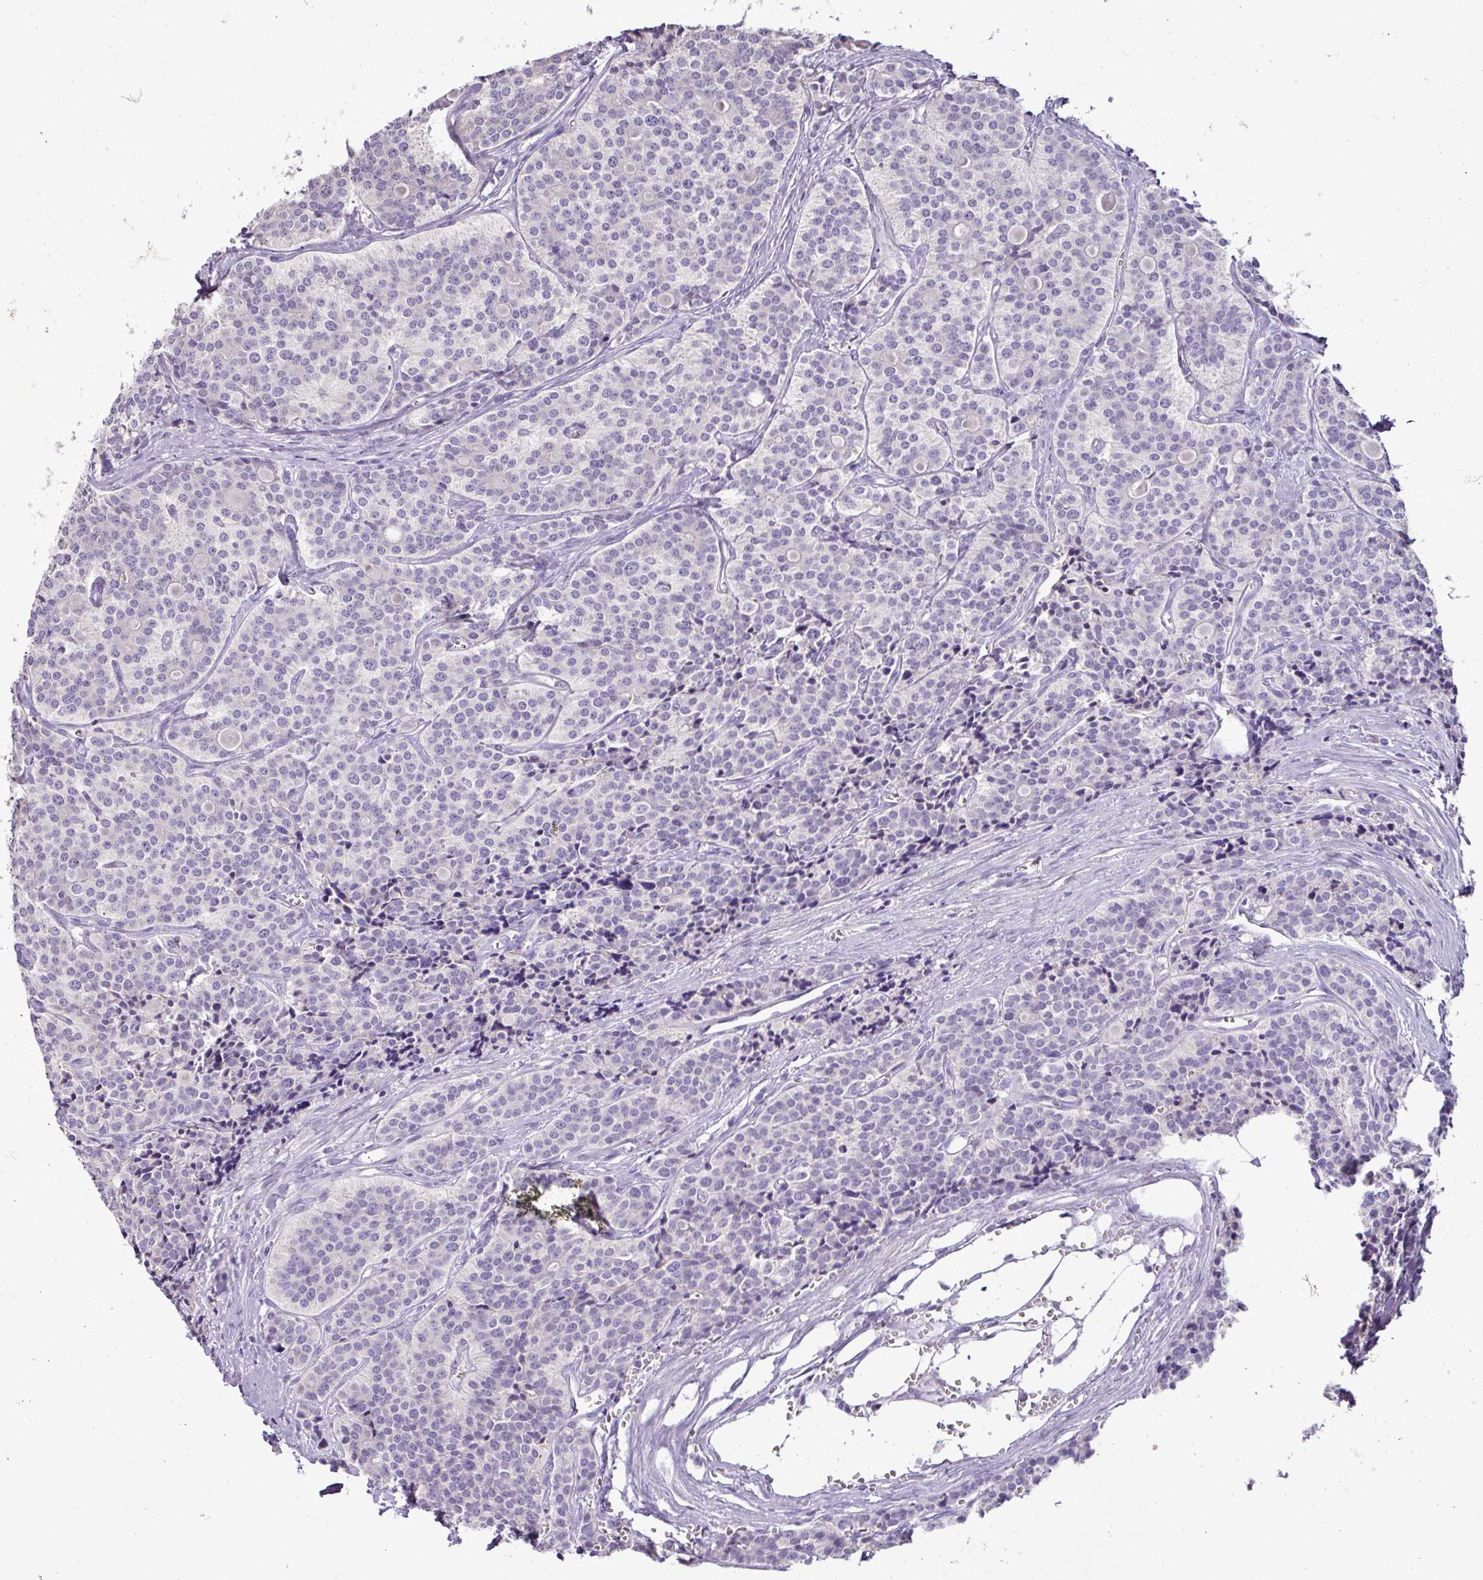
{"staining": {"intensity": "negative", "quantity": "none", "location": "none"}, "tissue": "carcinoid", "cell_type": "Tumor cells", "image_type": "cancer", "snomed": [{"axis": "morphology", "description": "Carcinoid, malignant, NOS"}, {"axis": "topography", "description": "Small intestine"}], "caption": "Tumor cells are negative for brown protein staining in carcinoid.", "gene": "BRINP2", "patient": {"sex": "male", "age": 63}}